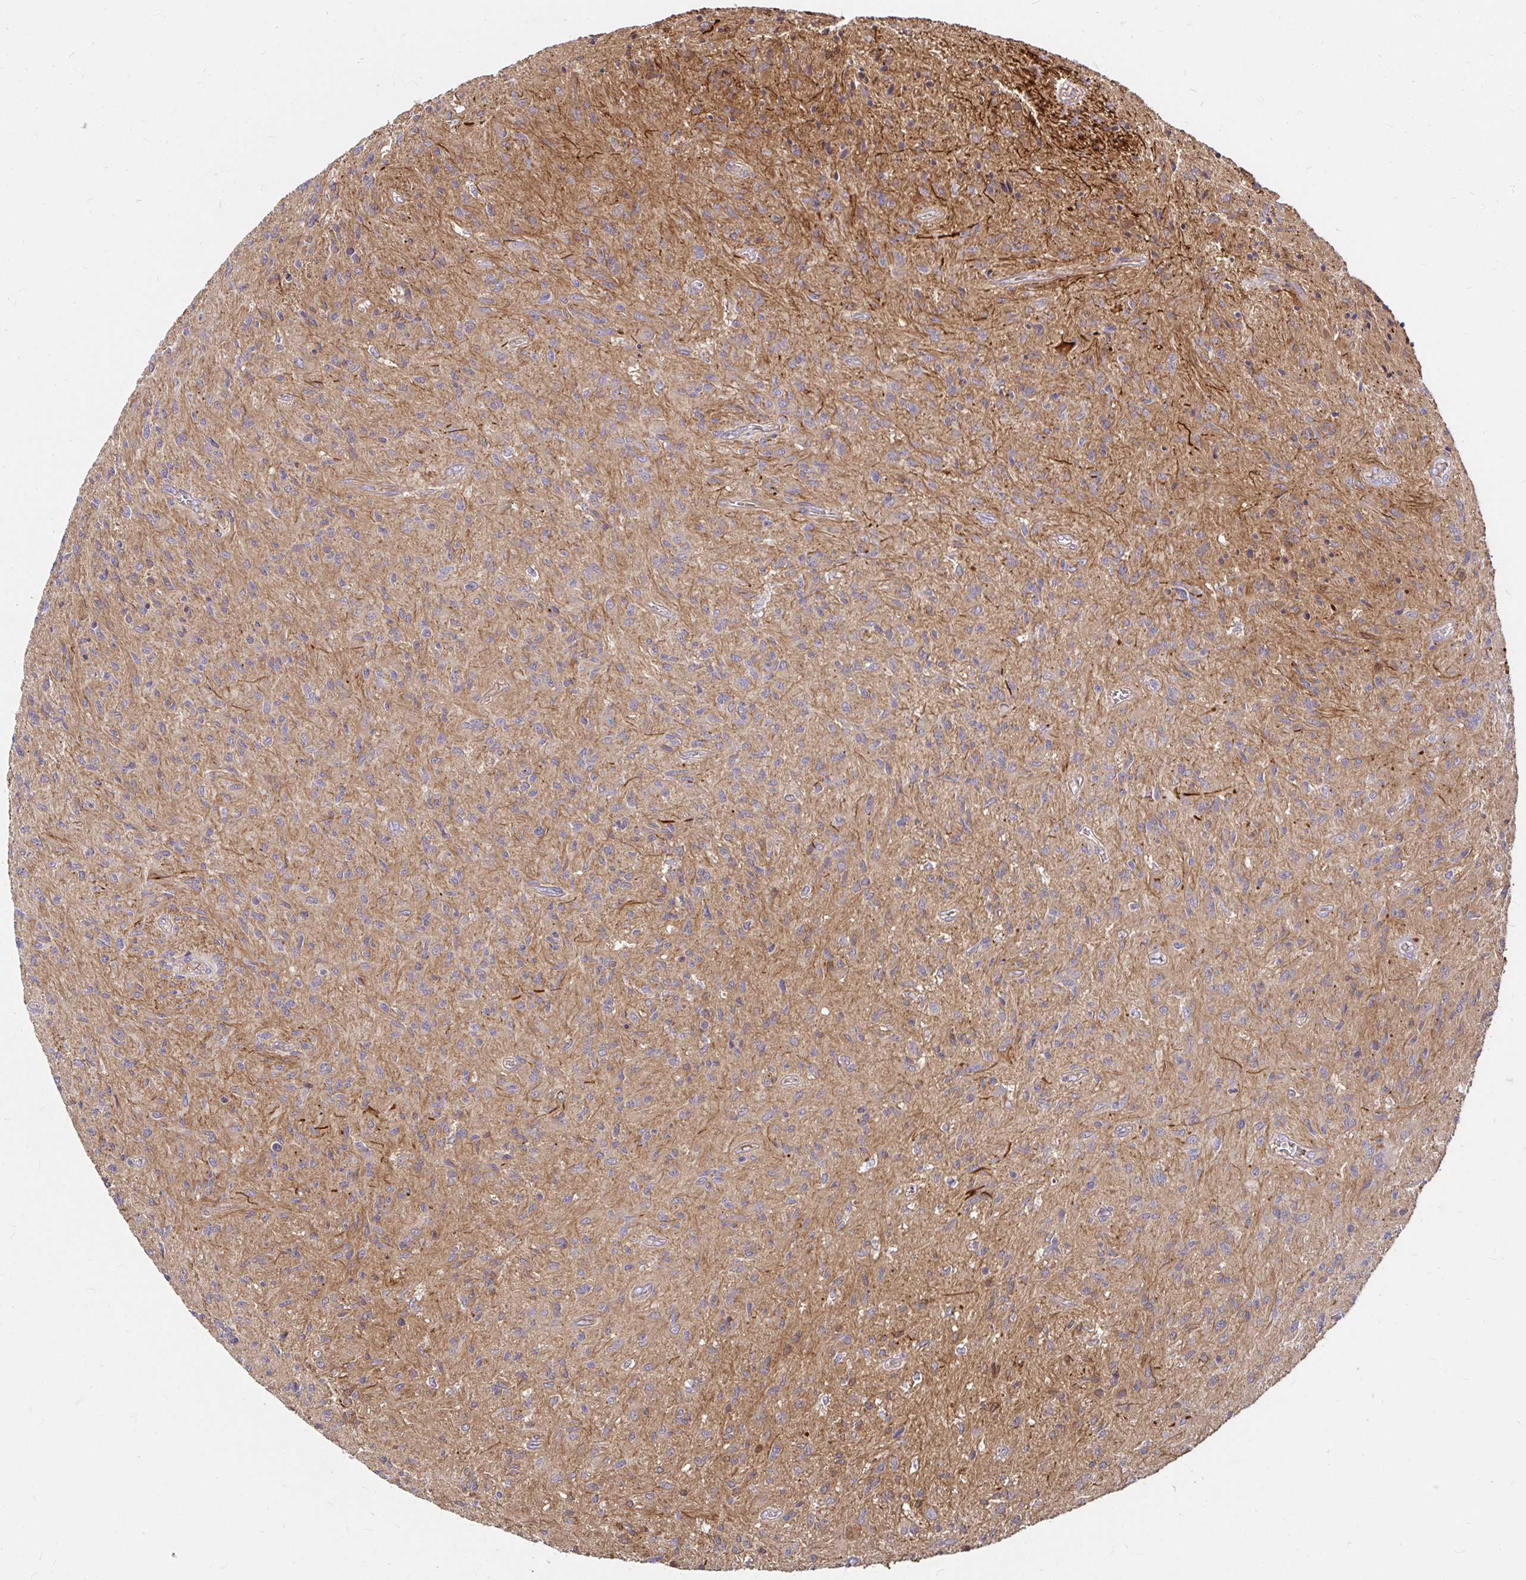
{"staining": {"intensity": "strong", "quantity": "<25%", "location": "cytoplasmic/membranous"}, "tissue": "glioma", "cell_type": "Tumor cells", "image_type": "cancer", "snomed": [{"axis": "morphology", "description": "Glioma, malignant, High grade"}, {"axis": "topography", "description": "Brain"}], "caption": "Immunohistochemistry (IHC) of human malignant glioma (high-grade) exhibits medium levels of strong cytoplasmic/membranous staining in approximately <25% of tumor cells.", "gene": "ITGA2", "patient": {"sex": "male", "age": 54}}